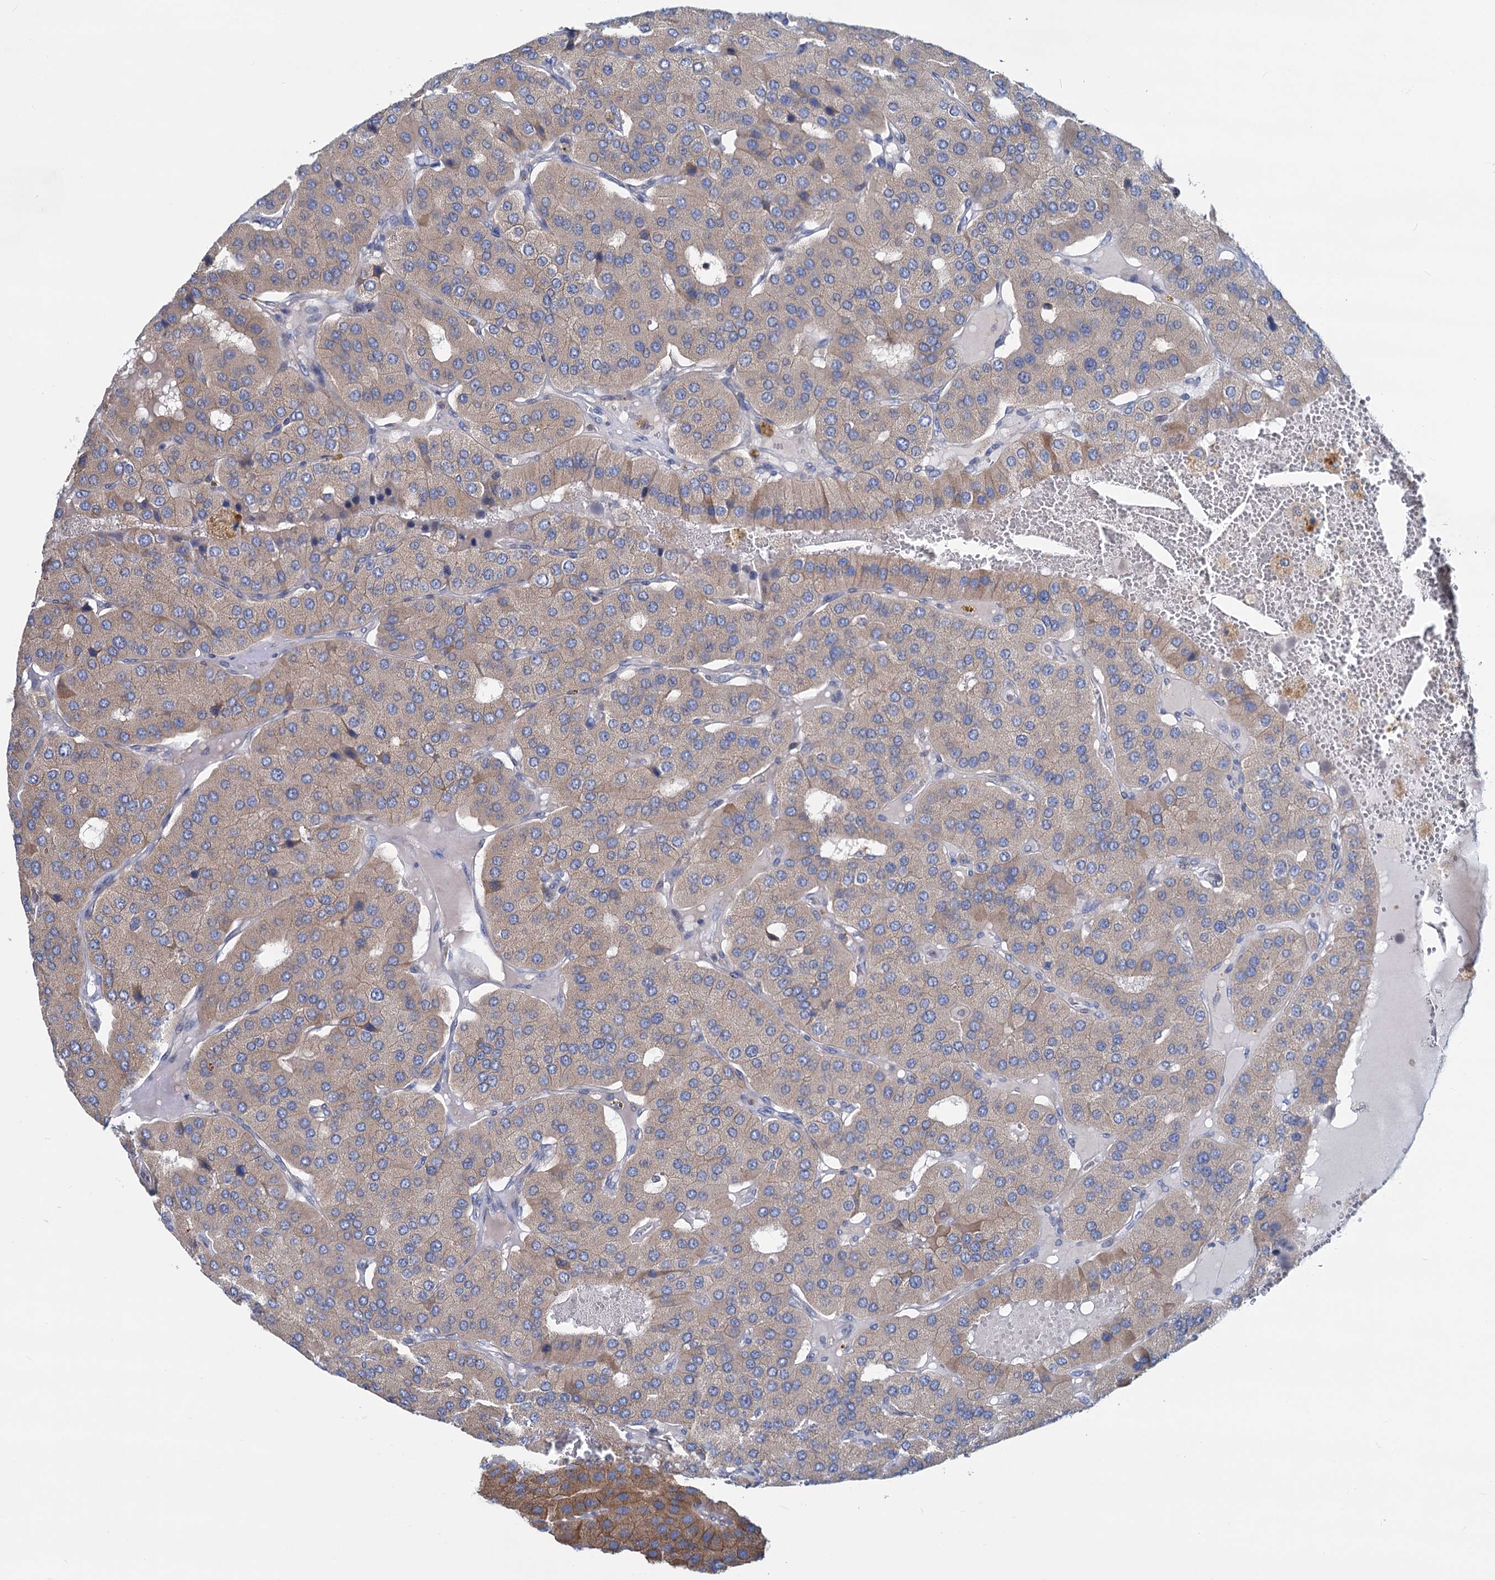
{"staining": {"intensity": "weak", "quantity": "<25%", "location": "cytoplasmic/membranous"}, "tissue": "parathyroid gland", "cell_type": "Glandular cells", "image_type": "normal", "snomed": [{"axis": "morphology", "description": "Normal tissue, NOS"}, {"axis": "morphology", "description": "Adenoma, NOS"}, {"axis": "topography", "description": "Parathyroid gland"}], "caption": "The micrograph shows no significant expression in glandular cells of parathyroid gland.", "gene": "LRCH4", "patient": {"sex": "female", "age": 86}}